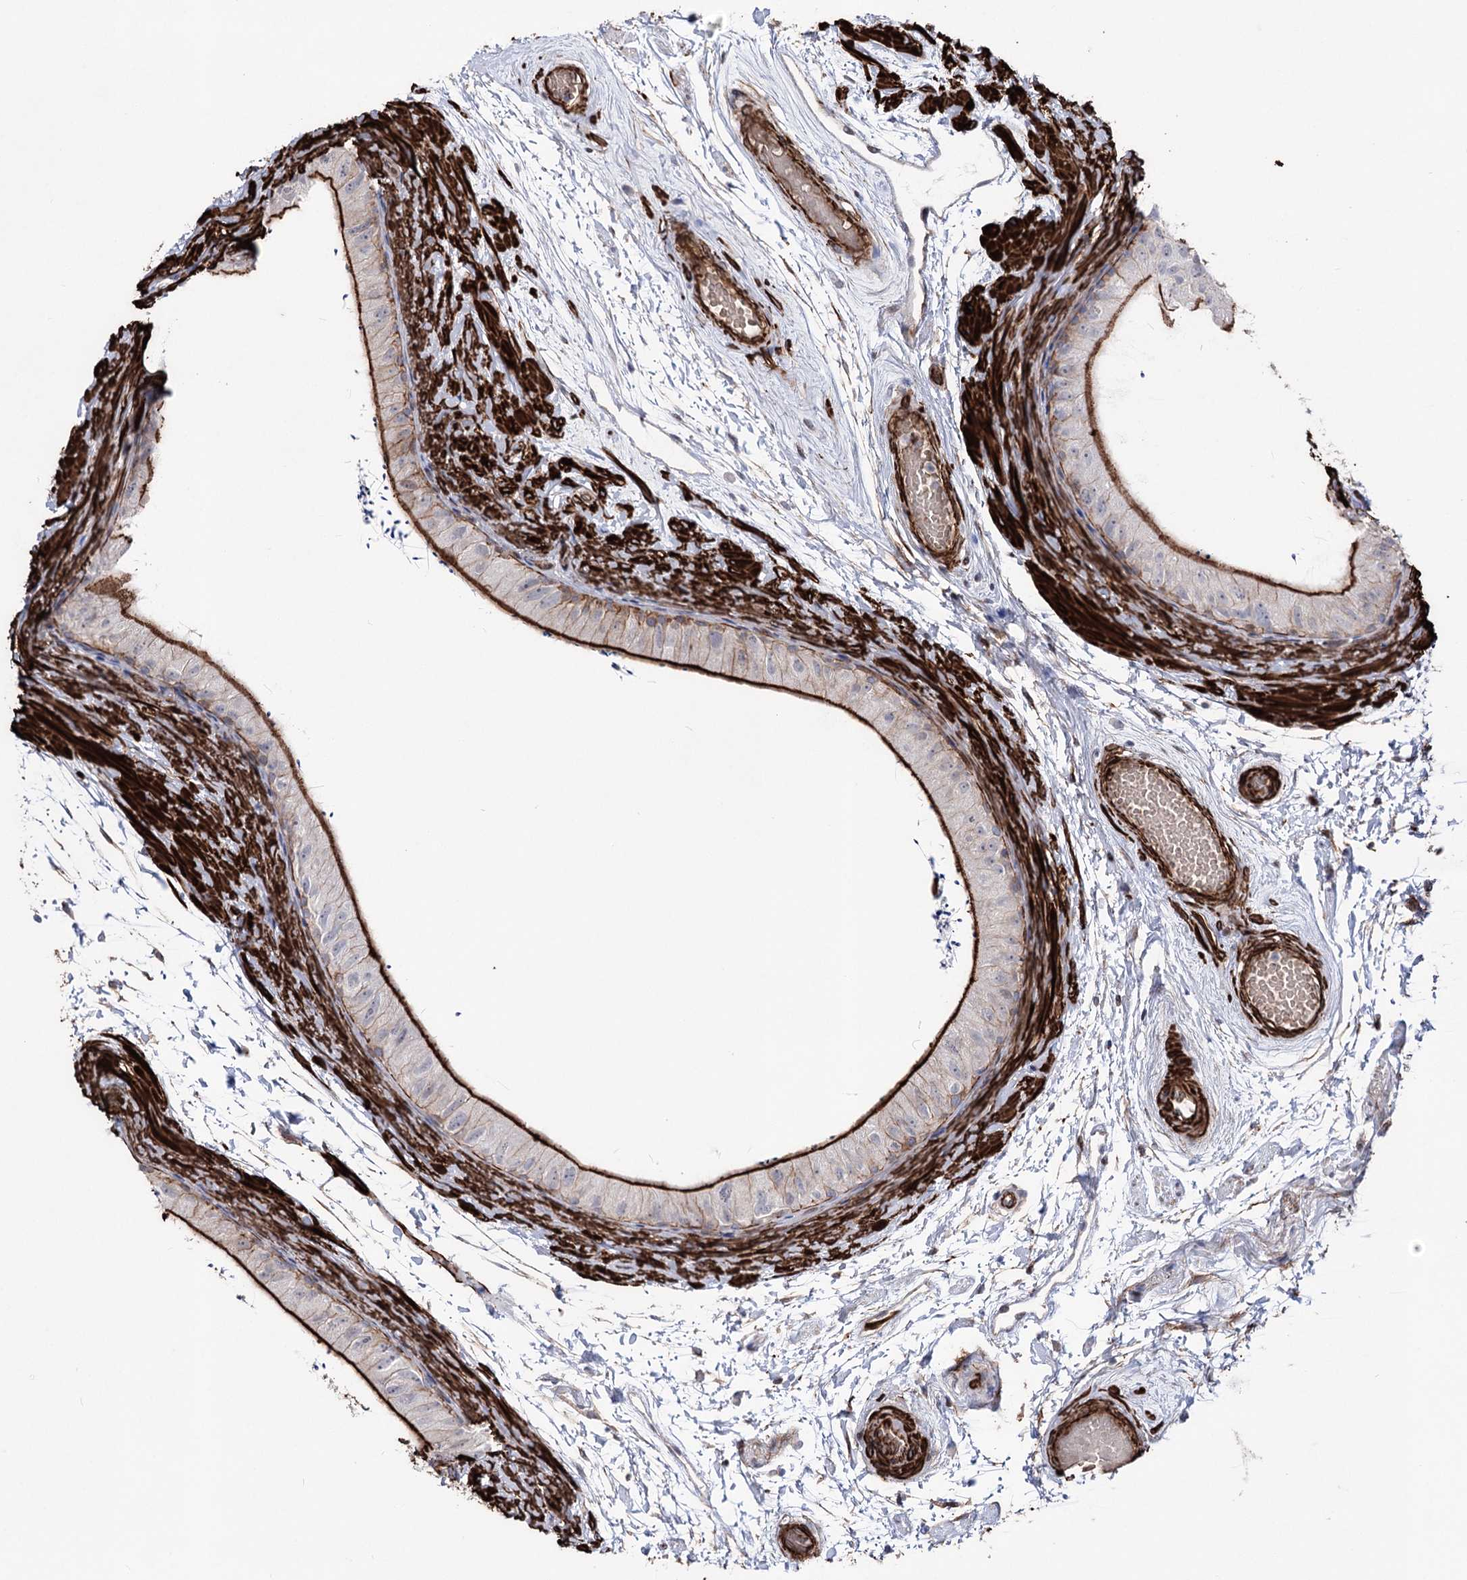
{"staining": {"intensity": "strong", "quantity": "25%-75%", "location": "cytoplasmic/membranous"}, "tissue": "epididymis", "cell_type": "Glandular cells", "image_type": "normal", "snomed": [{"axis": "morphology", "description": "Normal tissue, NOS"}, {"axis": "topography", "description": "Epididymis"}], "caption": "IHC of unremarkable epididymis demonstrates high levels of strong cytoplasmic/membranous expression in about 25%-75% of glandular cells.", "gene": "ARHGAP20", "patient": {"sex": "male", "age": 50}}